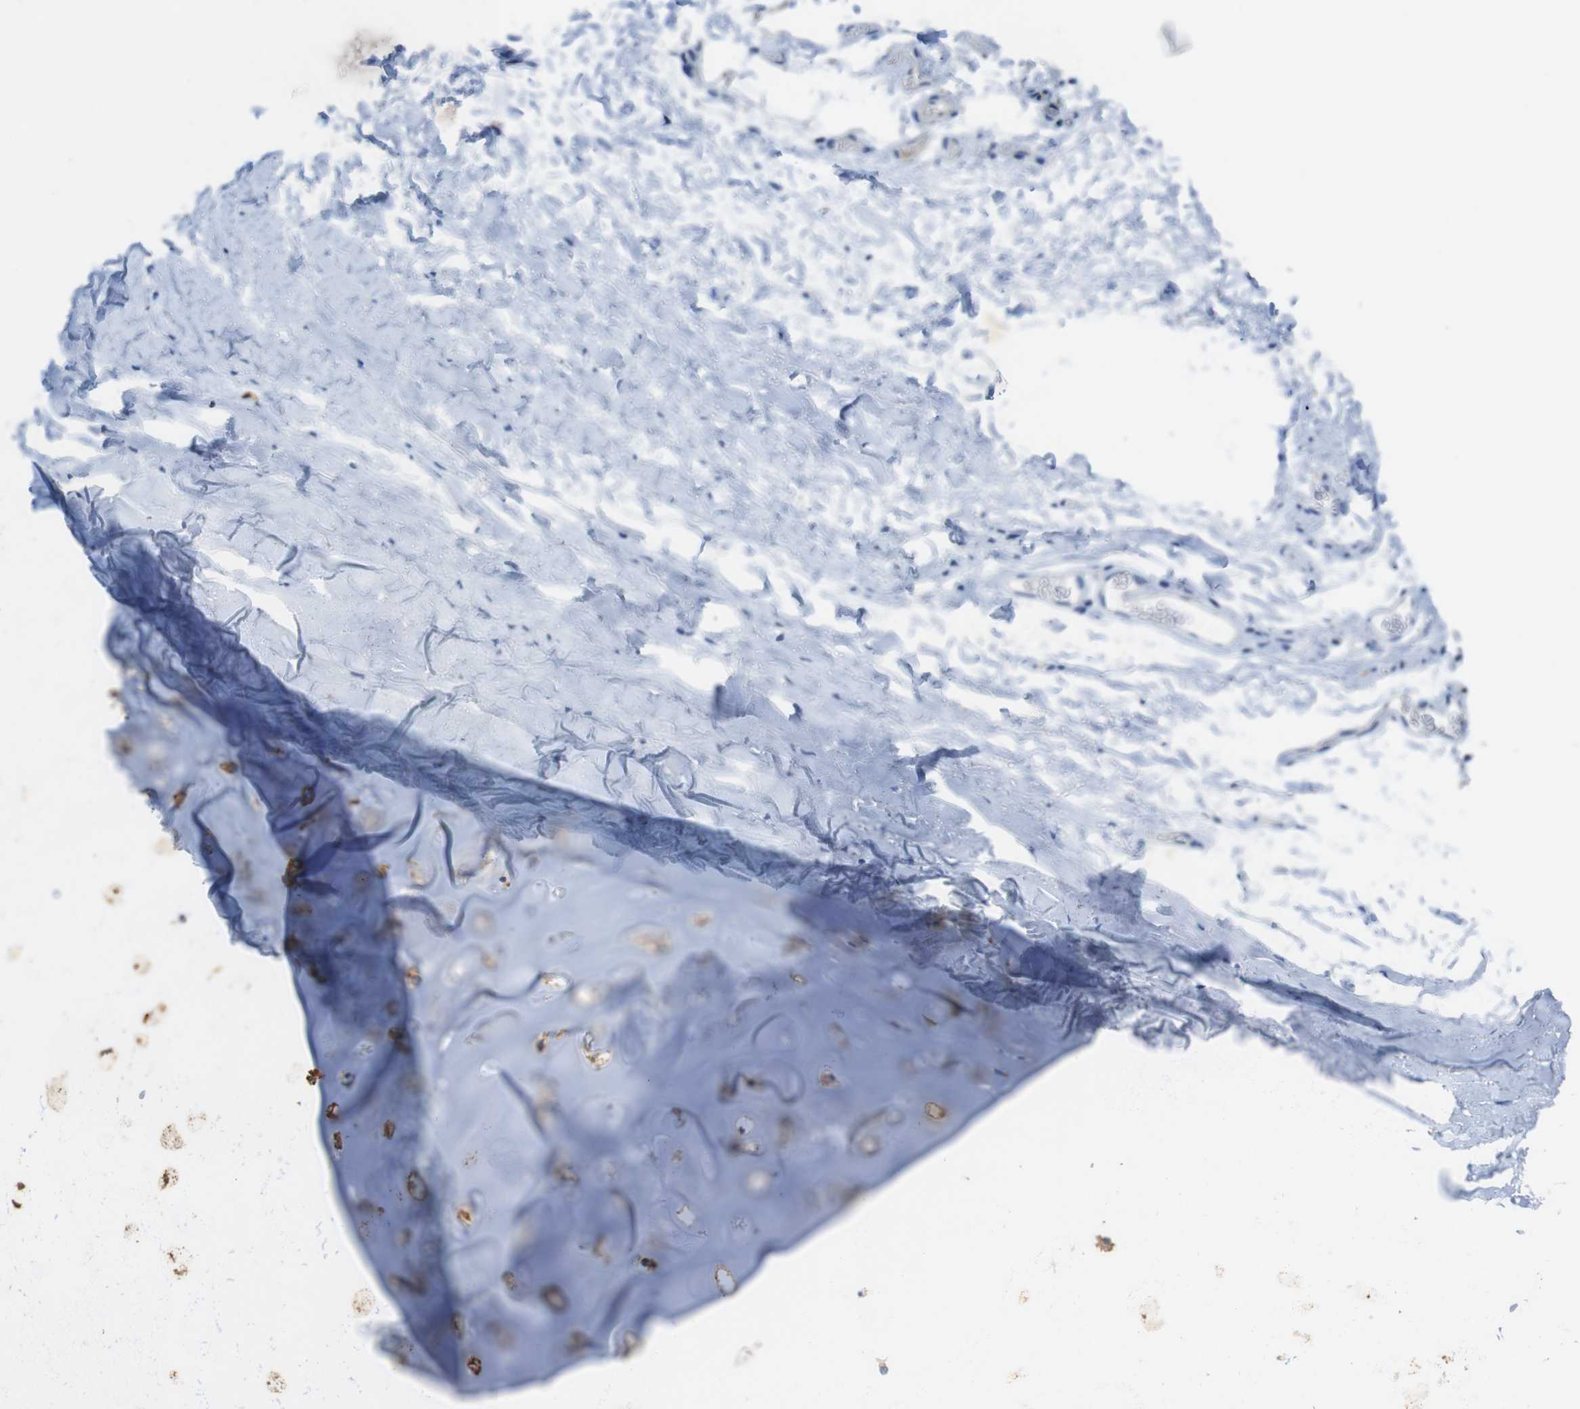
{"staining": {"intensity": "negative", "quantity": "none", "location": "none"}, "tissue": "adipose tissue", "cell_type": "Adipocytes", "image_type": "normal", "snomed": [{"axis": "morphology", "description": "Normal tissue, NOS"}, {"axis": "topography", "description": "Bronchus"}], "caption": "The immunohistochemistry histopathology image has no significant expression in adipocytes of adipose tissue.", "gene": "TJP3", "patient": {"sex": "female", "age": 73}}